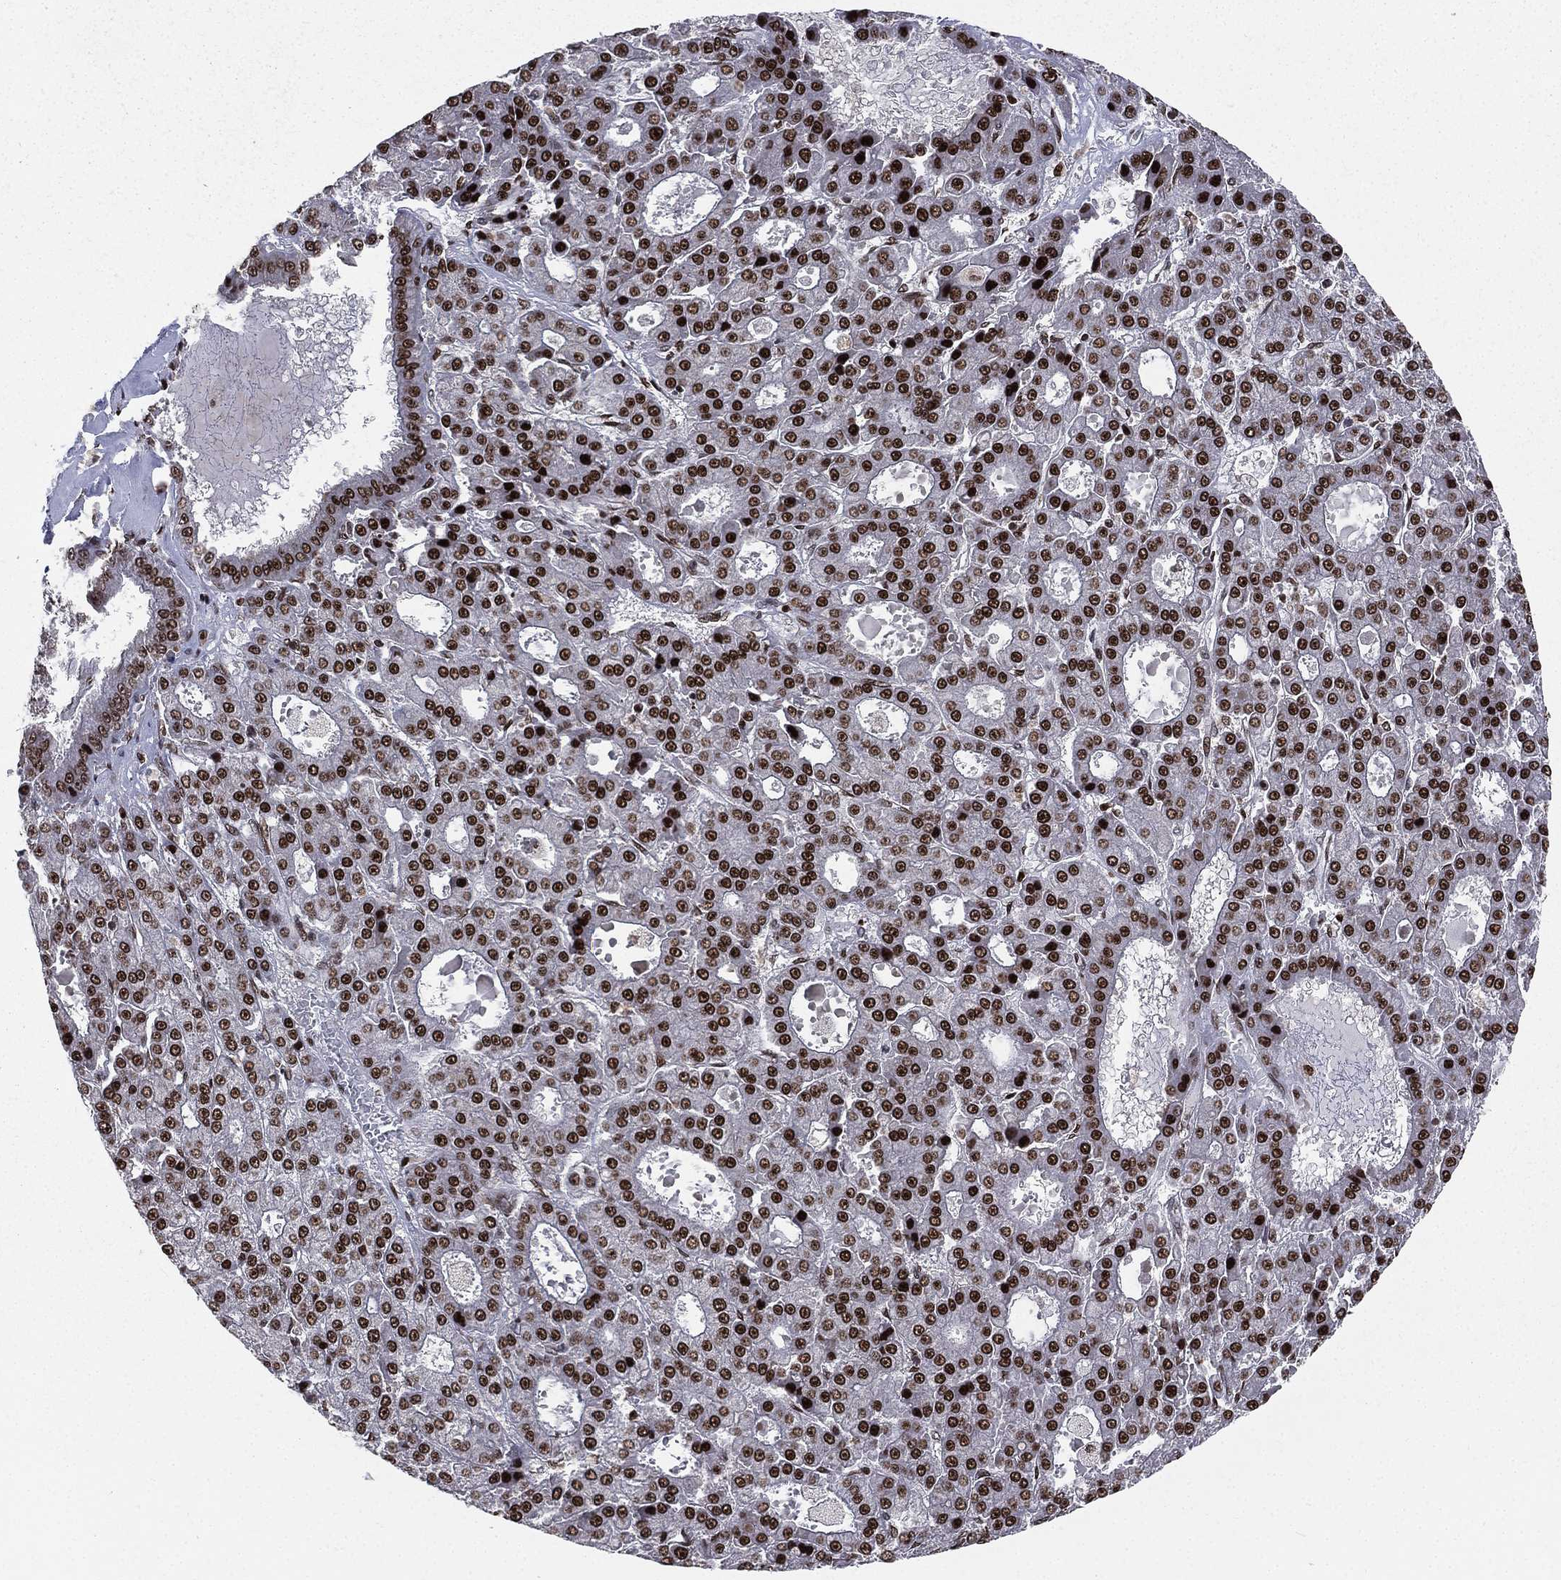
{"staining": {"intensity": "strong", "quantity": ">75%", "location": "nuclear"}, "tissue": "liver cancer", "cell_type": "Tumor cells", "image_type": "cancer", "snomed": [{"axis": "morphology", "description": "Carcinoma, Hepatocellular, NOS"}, {"axis": "topography", "description": "Liver"}], "caption": "Hepatocellular carcinoma (liver) stained with a protein marker exhibits strong staining in tumor cells.", "gene": "POLB", "patient": {"sex": "male", "age": 70}}